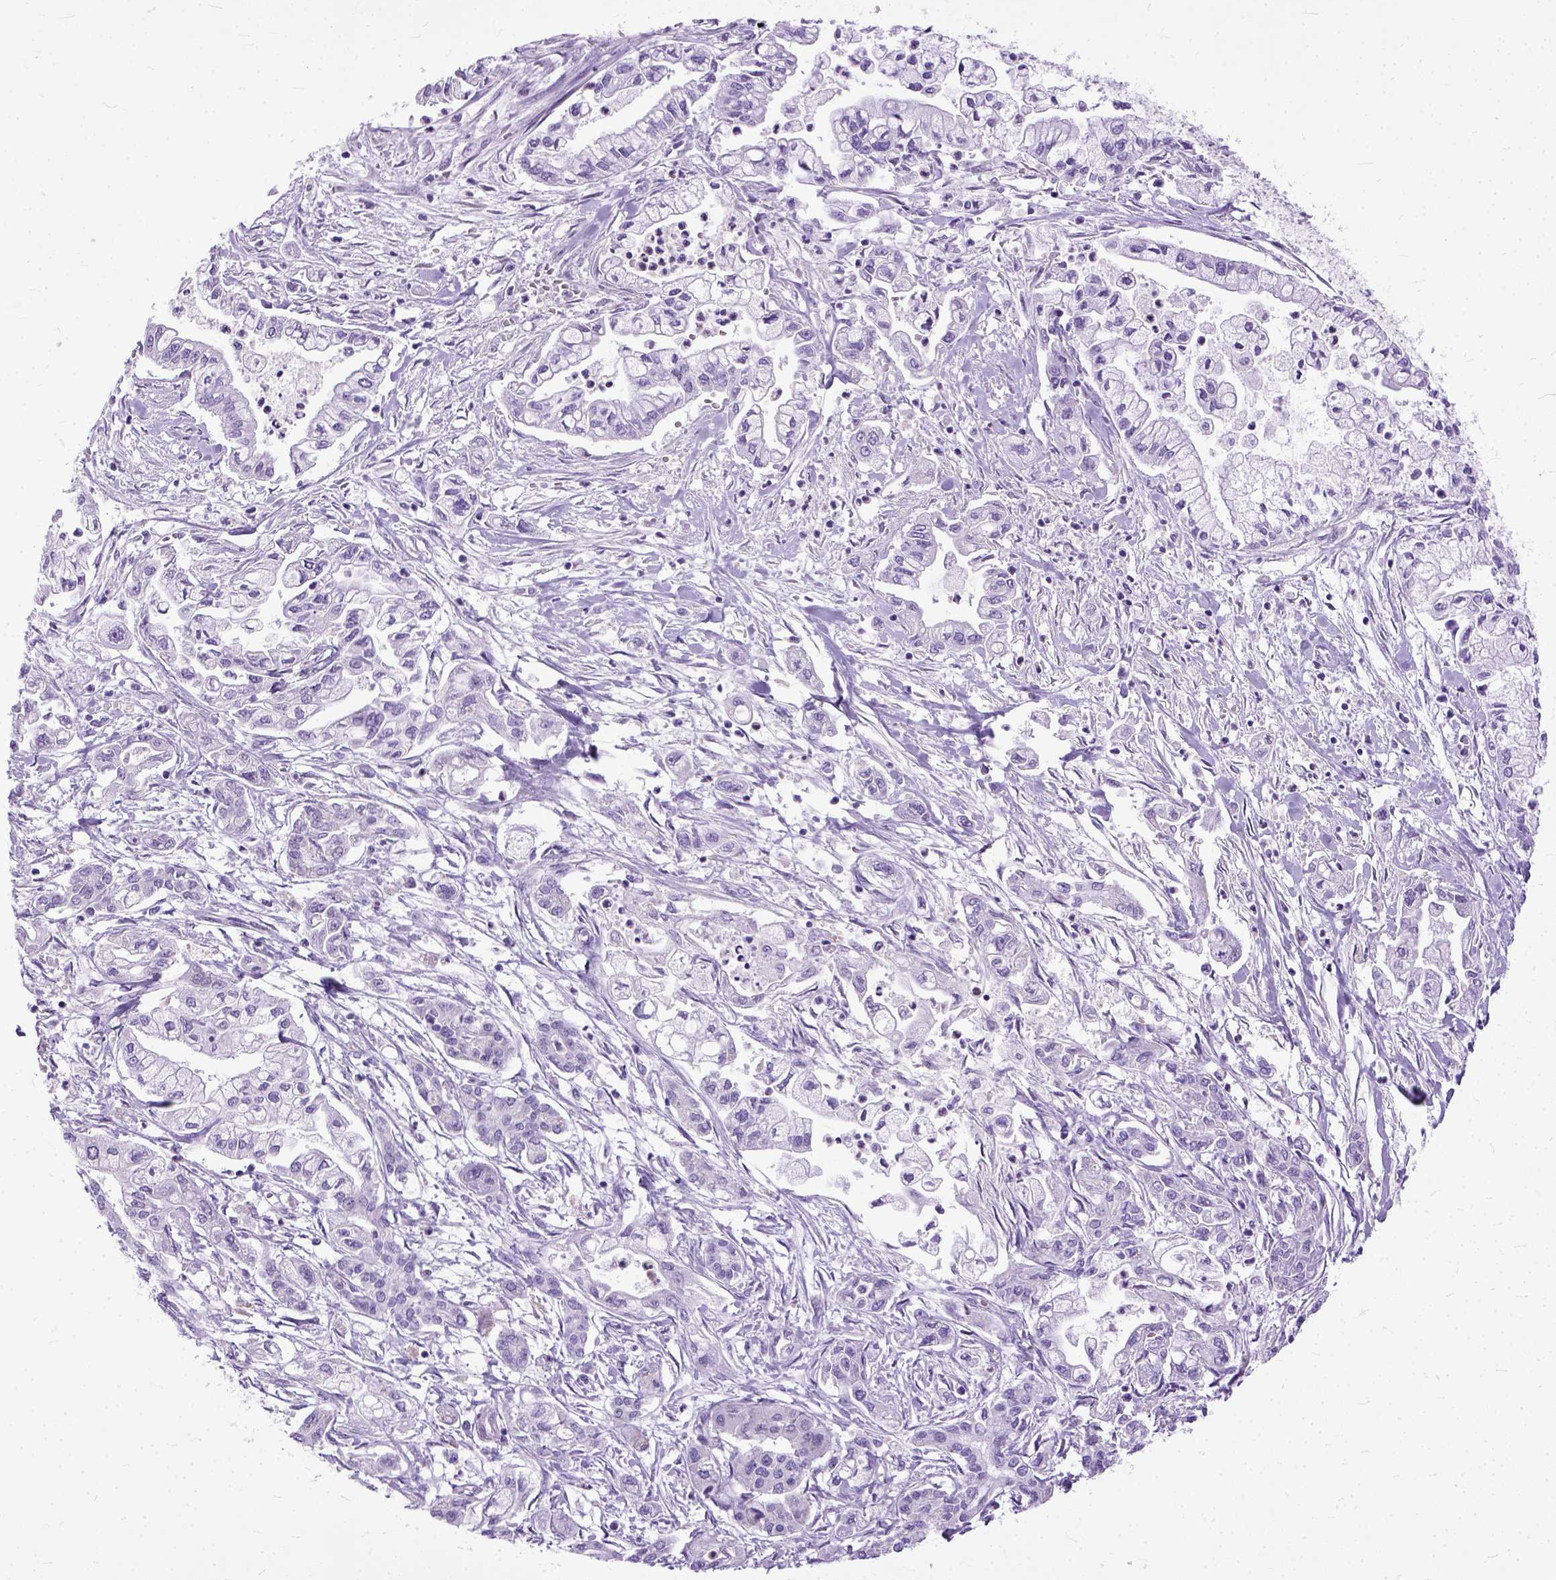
{"staining": {"intensity": "negative", "quantity": "none", "location": "none"}, "tissue": "pancreatic cancer", "cell_type": "Tumor cells", "image_type": "cancer", "snomed": [{"axis": "morphology", "description": "Adenocarcinoma, NOS"}, {"axis": "topography", "description": "Pancreas"}], "caption": "This is an IHC photomicrograph of adenocarcinoma (pancreatic). There is no positivity in tumor cells.", "gene": "TCEAL7", "patient": {"sex": "male", "age": 54}}